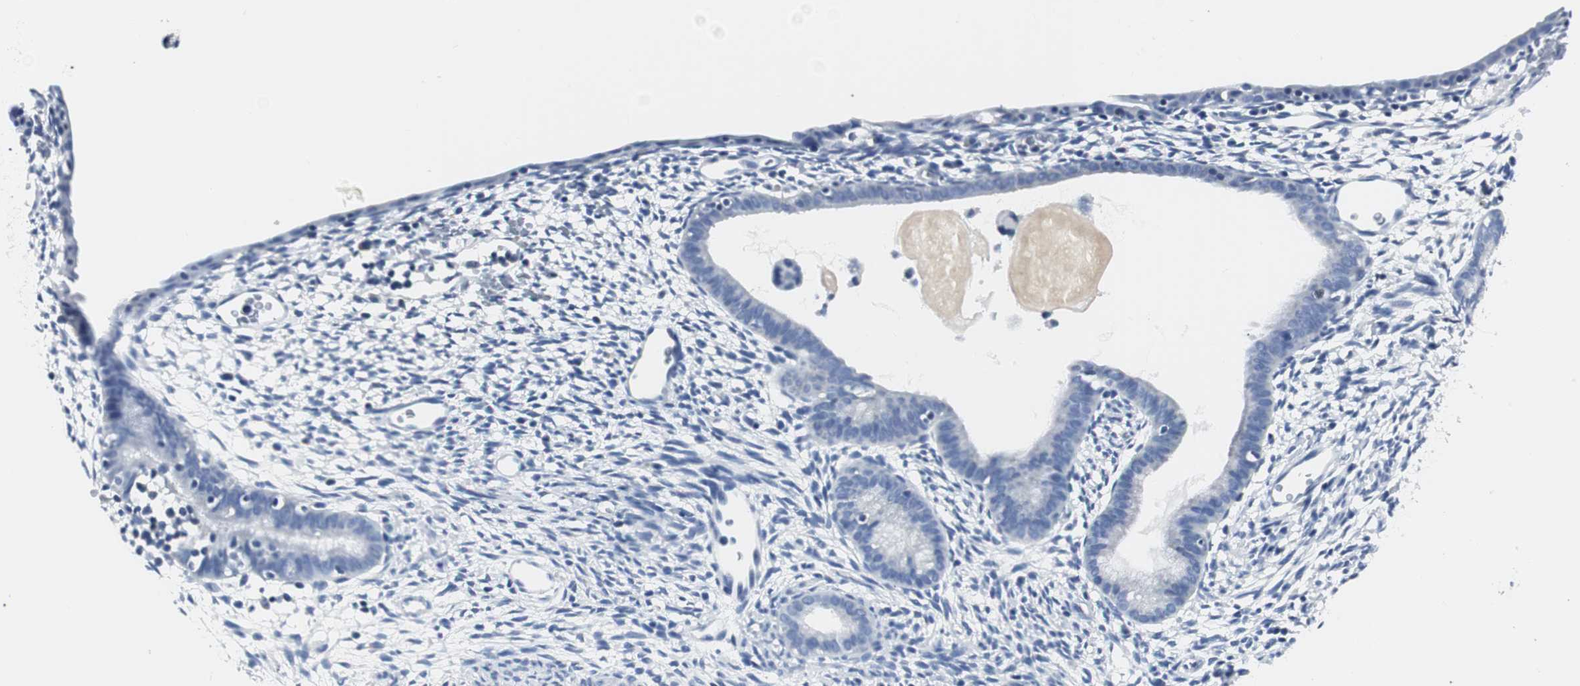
{"staining": {"intensity": "negative", "quantity": "none", "location": "none"}, "tissue": "endometrium", "cell_type": "Cells in endometrial stroma", "image_type": "normal", "snomed": [{"axis": "morphology", "description": "Normal tissue, NOS"}, {"axis": "morphology", "description": "Atrophy, NOS"}, {"axis": "topography", "description": "Uterus"}, {"axis": "topography", "description": "Endometrium"}], "caption": "Human endometrium stained for a protein using immunohistochemistry exhibits no staining in cells in endometrial stroma.", "gene": "GAP43", "patient": {"sex": "female", "age": 68}}